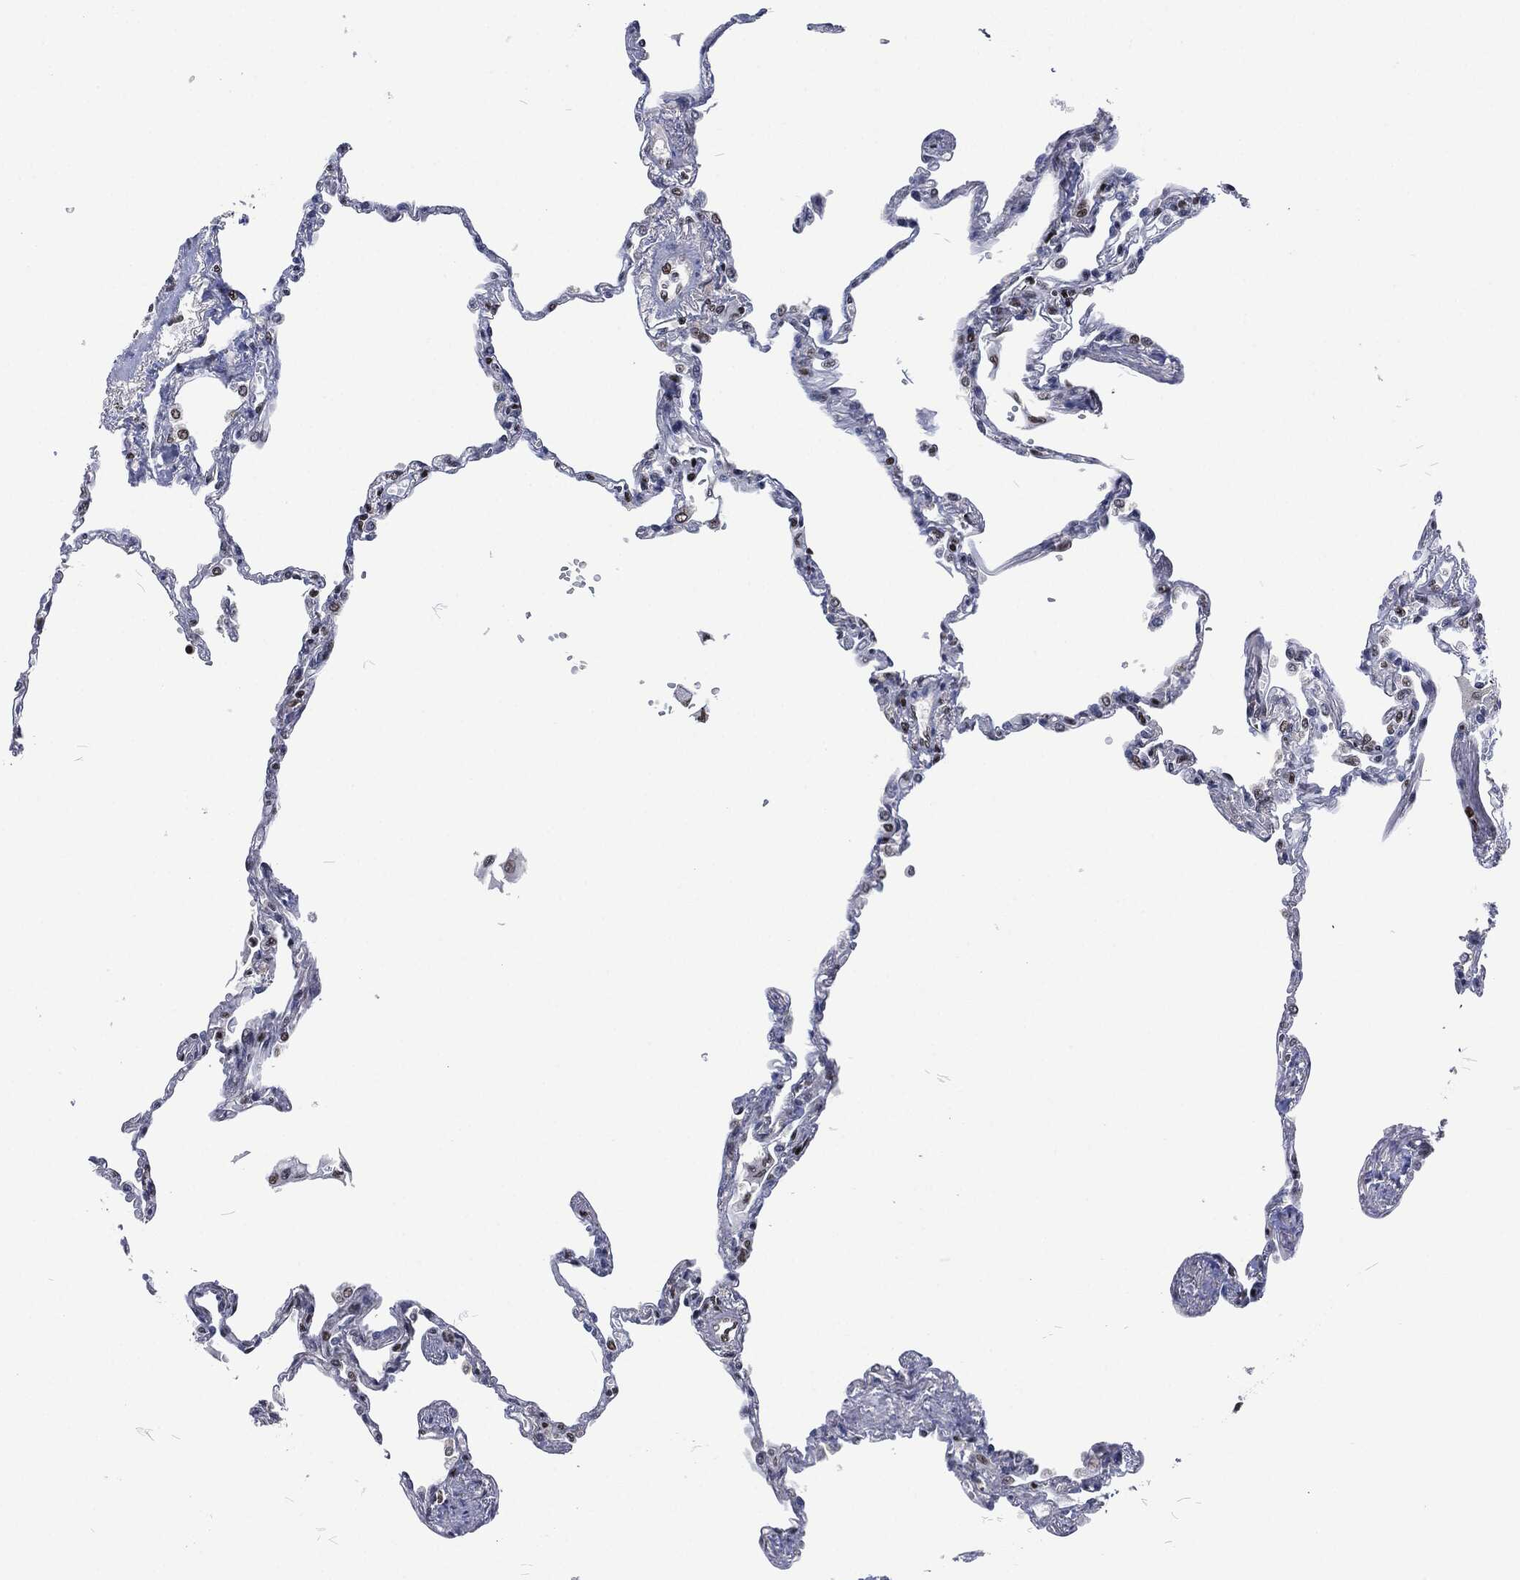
{"staining": {"intensity": "strong", "quantity": "25%-75%", "location": "nuclear"}, "tissue": "lung", "cell_type": "Alveolar cells", "image_type": "normal", "snomed": [{"axis": "morphology", "description": "Normal tissue, NOS"}, {"axis": "topography", "description": "Lung"}], "caption": "A brown stain shows strong nuclear expression of a protein in alveolar cells of unremarkable lung. Using DAB (brown) and hematoxylin (blue) stains, captured at high magnification using brightfield microscopy.", "gene": "DCPS", "patient": {"sex": "male", "age": 78}}